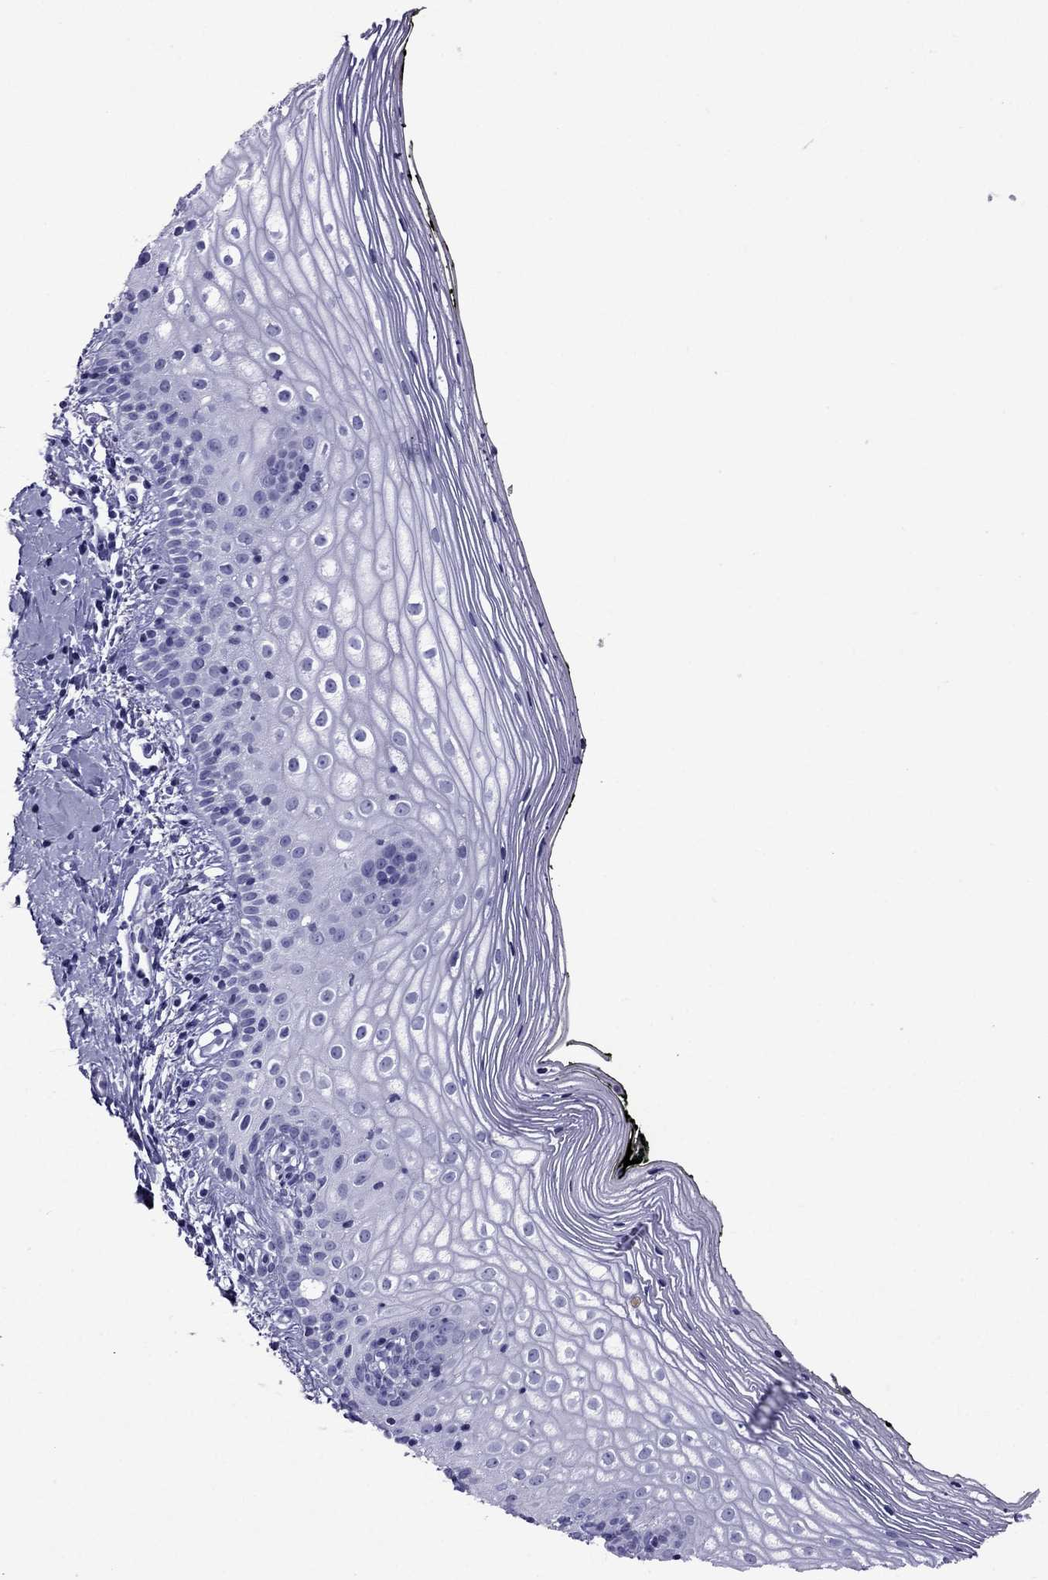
{"staining": {"intensity": "negative", "quantity": "none", "location": "none"}, "tissue": "vagina", "cell_type": "Squamous epithelial cells", "image_type": "normal", "snomed": [{"axis": "morphology", "description": "Normal tissue, NOS"}, {"axis": "topography", "description": "Vagina"}], "caption": "Vagina stained for a protein using immunohistochemistry (IHC) displays no positivity squamous epithelial cells.", "gene": "TFF3", "patient": {"sex": "female", "age": 47}}